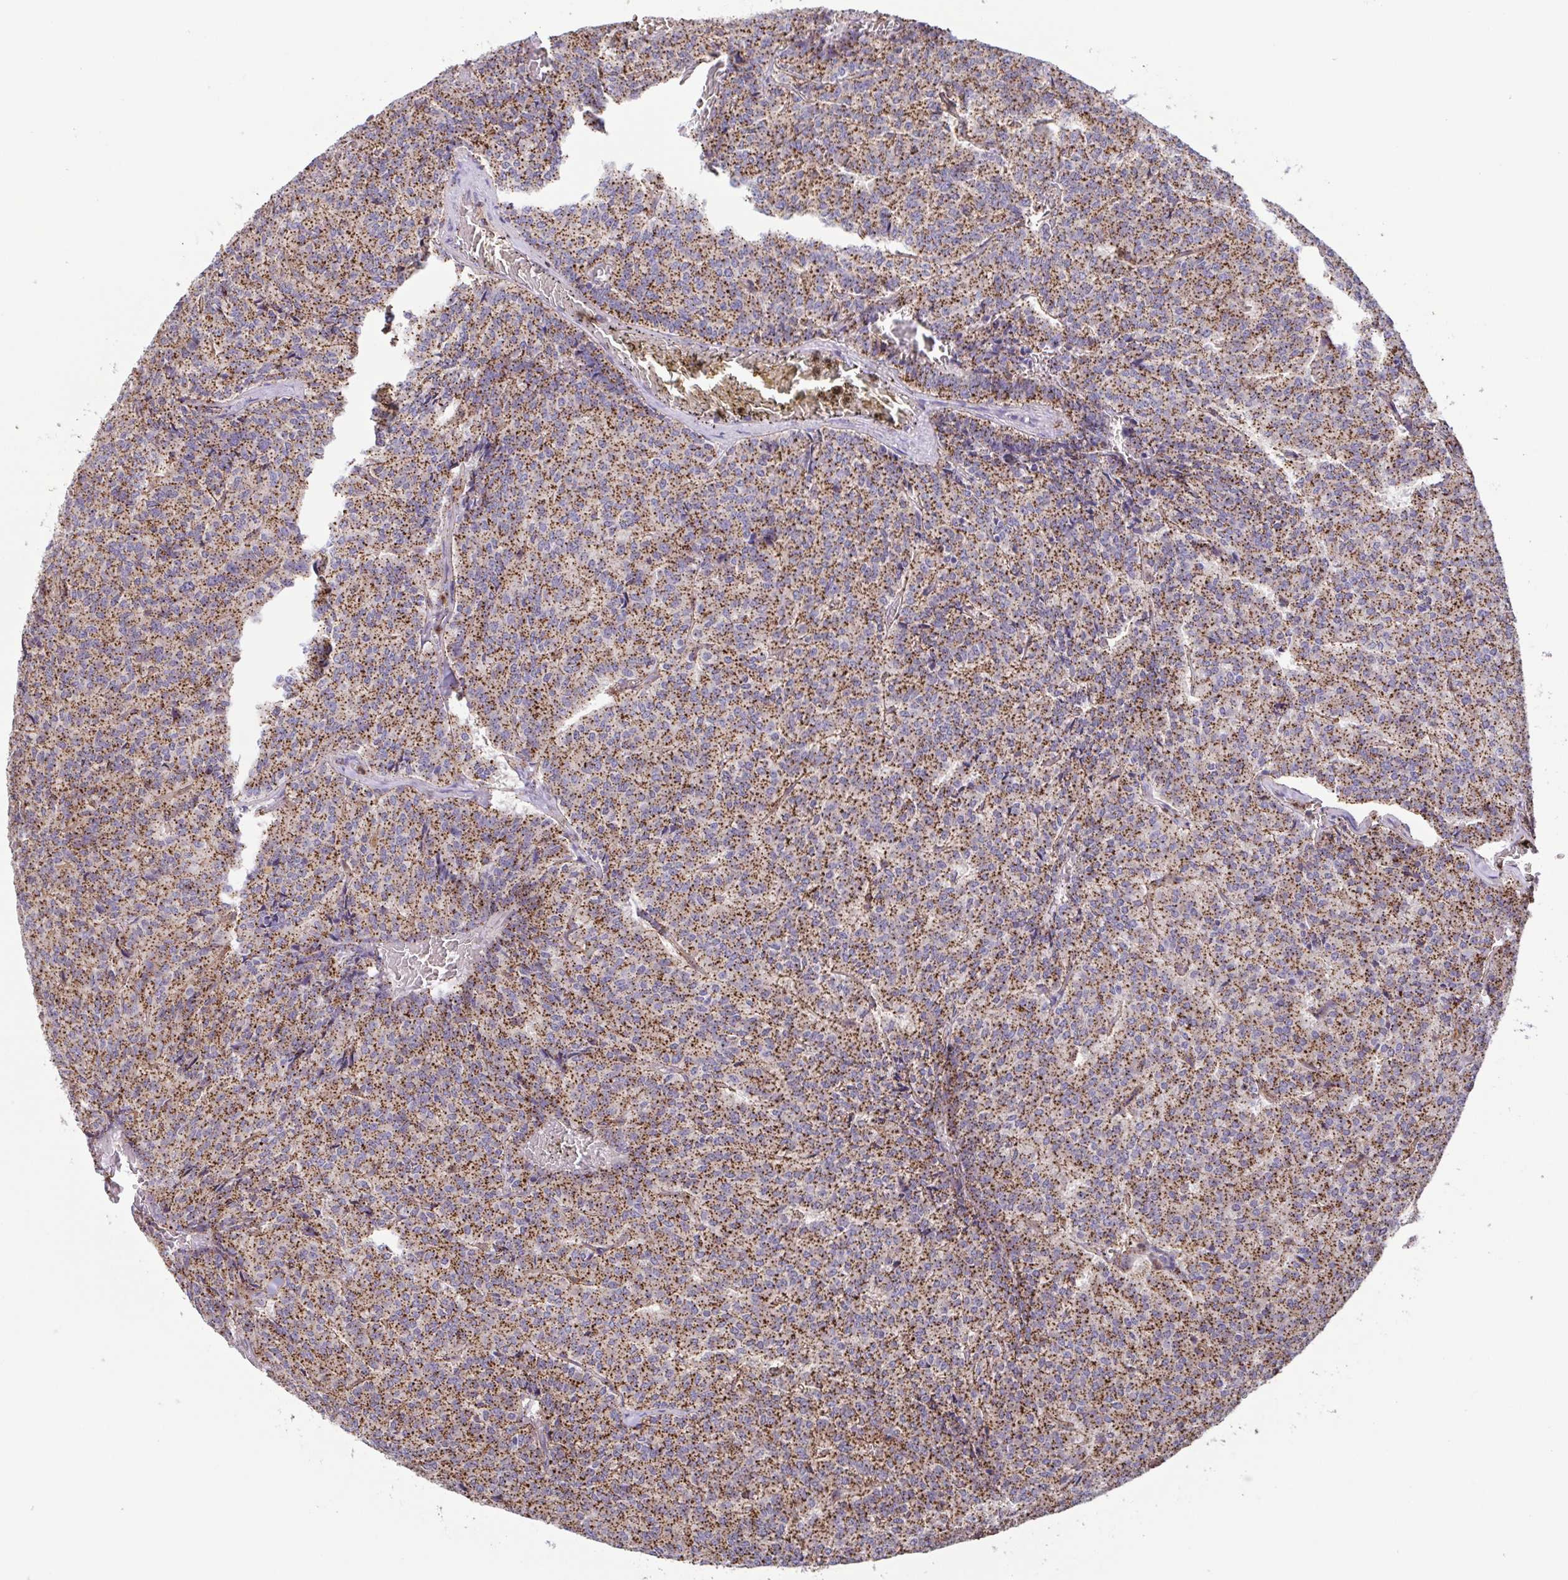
{"staining": {"intensity": "moderate", "quantity": ">75%", "location": "cytoplasmic/membranous"}, "tissue": "carcinoid", "cell_type": "Tumor cells", "image_type": "cancer", "snomed": [{"axis": "morphology", "description": "Carcinoid, malignant, NOS"}, {"axis": "topography", "description": "Lung"}], "caption": "A histopathology image showing moderate cytoplasmic/membranous expression in approximately >75% of tumor cells in carcinoid, as visualized by brown immunohistochemical staining.", "gene": "CHMP1B", "patient": {"sex": "male", "age": 70}}